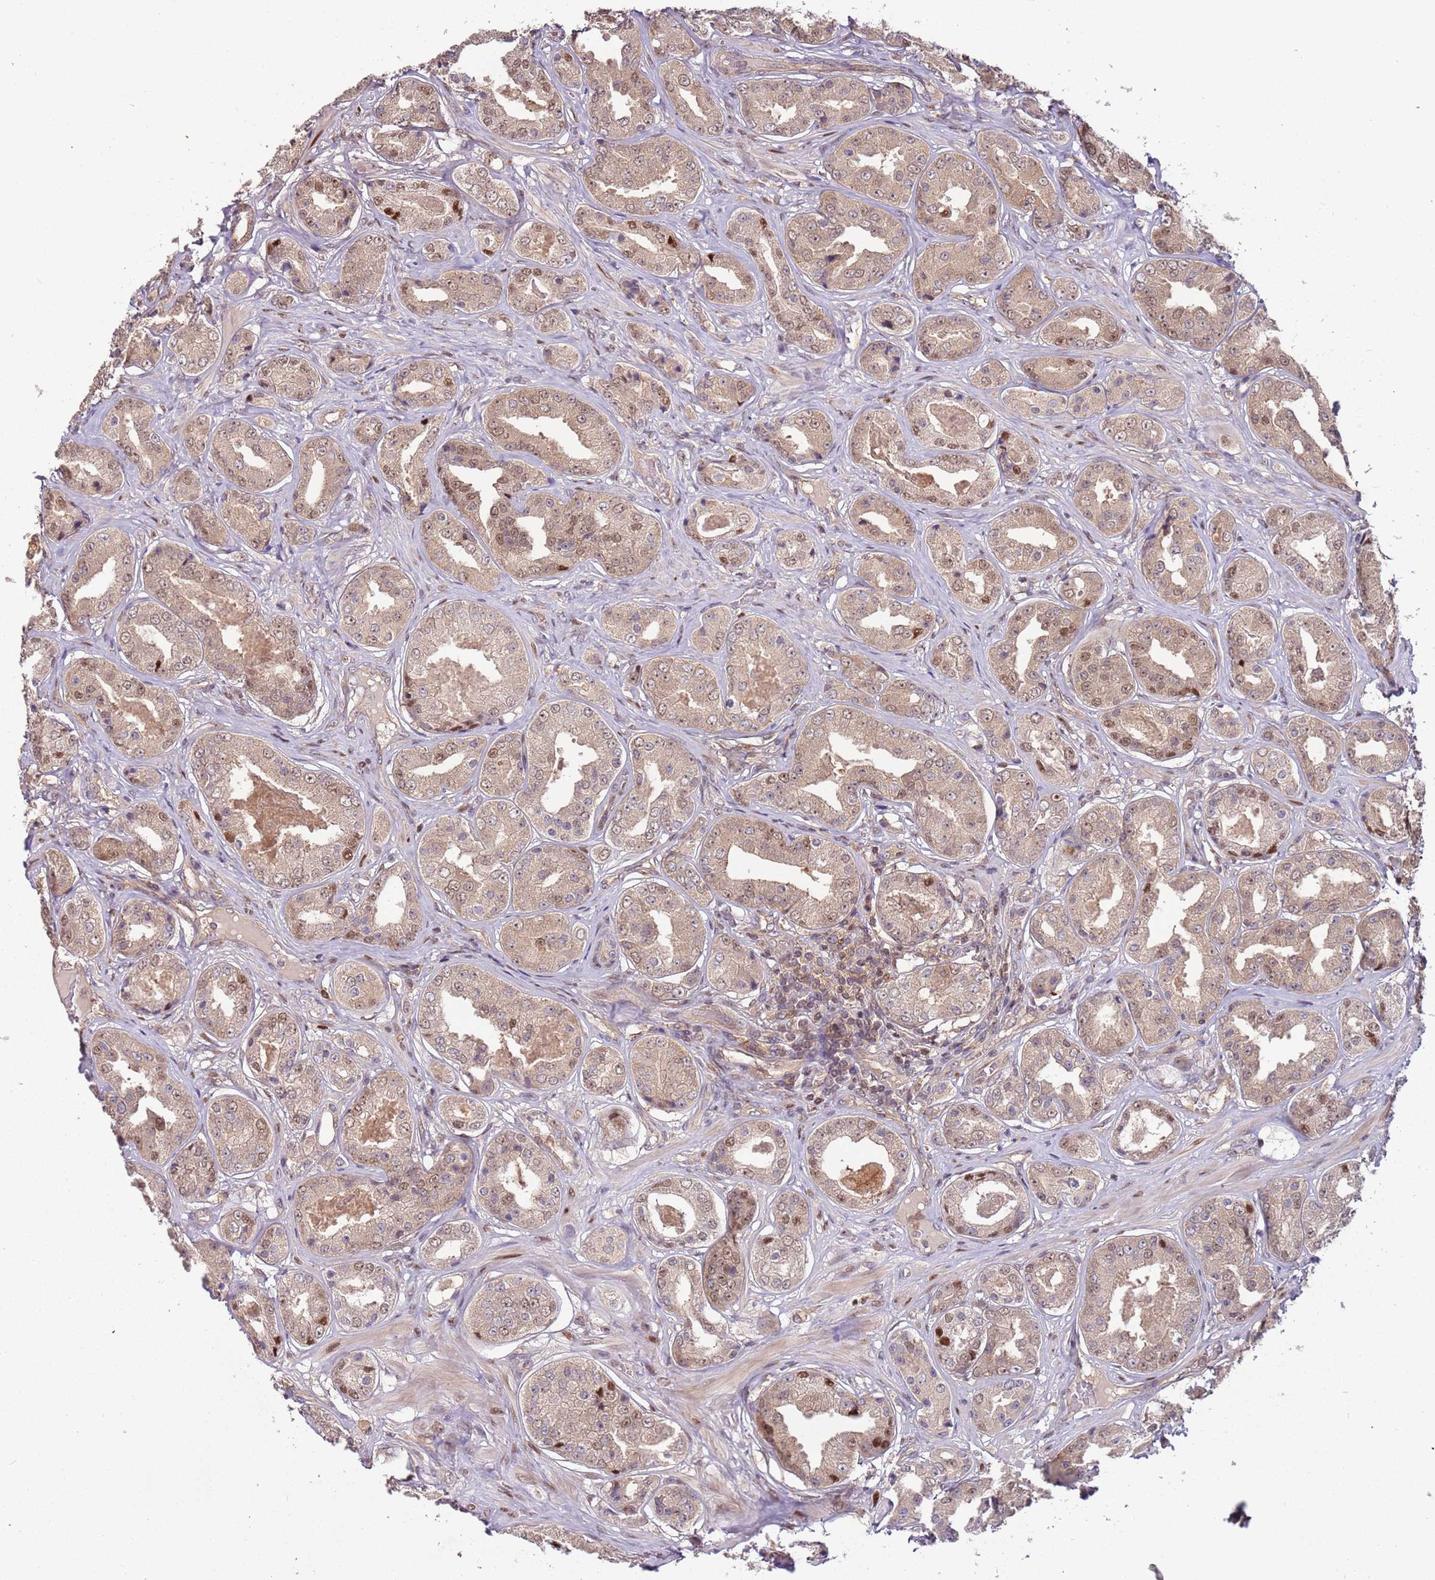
{"staining": {"intensity": "weak", "quantity": ">75%", "location": "cytoplasmic/membranous,nuclear"}, "tissue": "prostate cancer", "cell_type": "Tumor cells", "image_type": "cancer", "snomed": [{"axis": "morphology", "description": "Adenocarcinoma, High grade"}, {"axis": "topography", "description": "Prostate"}], "caption": "Immunohistochemistry (IHC) (DAB) staining of human prostate cancer (high-grade adenocarcinoma) reveals weak cytoplasmic/membranous and nuclear protein expression in about >75% of tumor cells.", "gene": "GSTO2", "patient": {"sex": "male", "age": 63}}